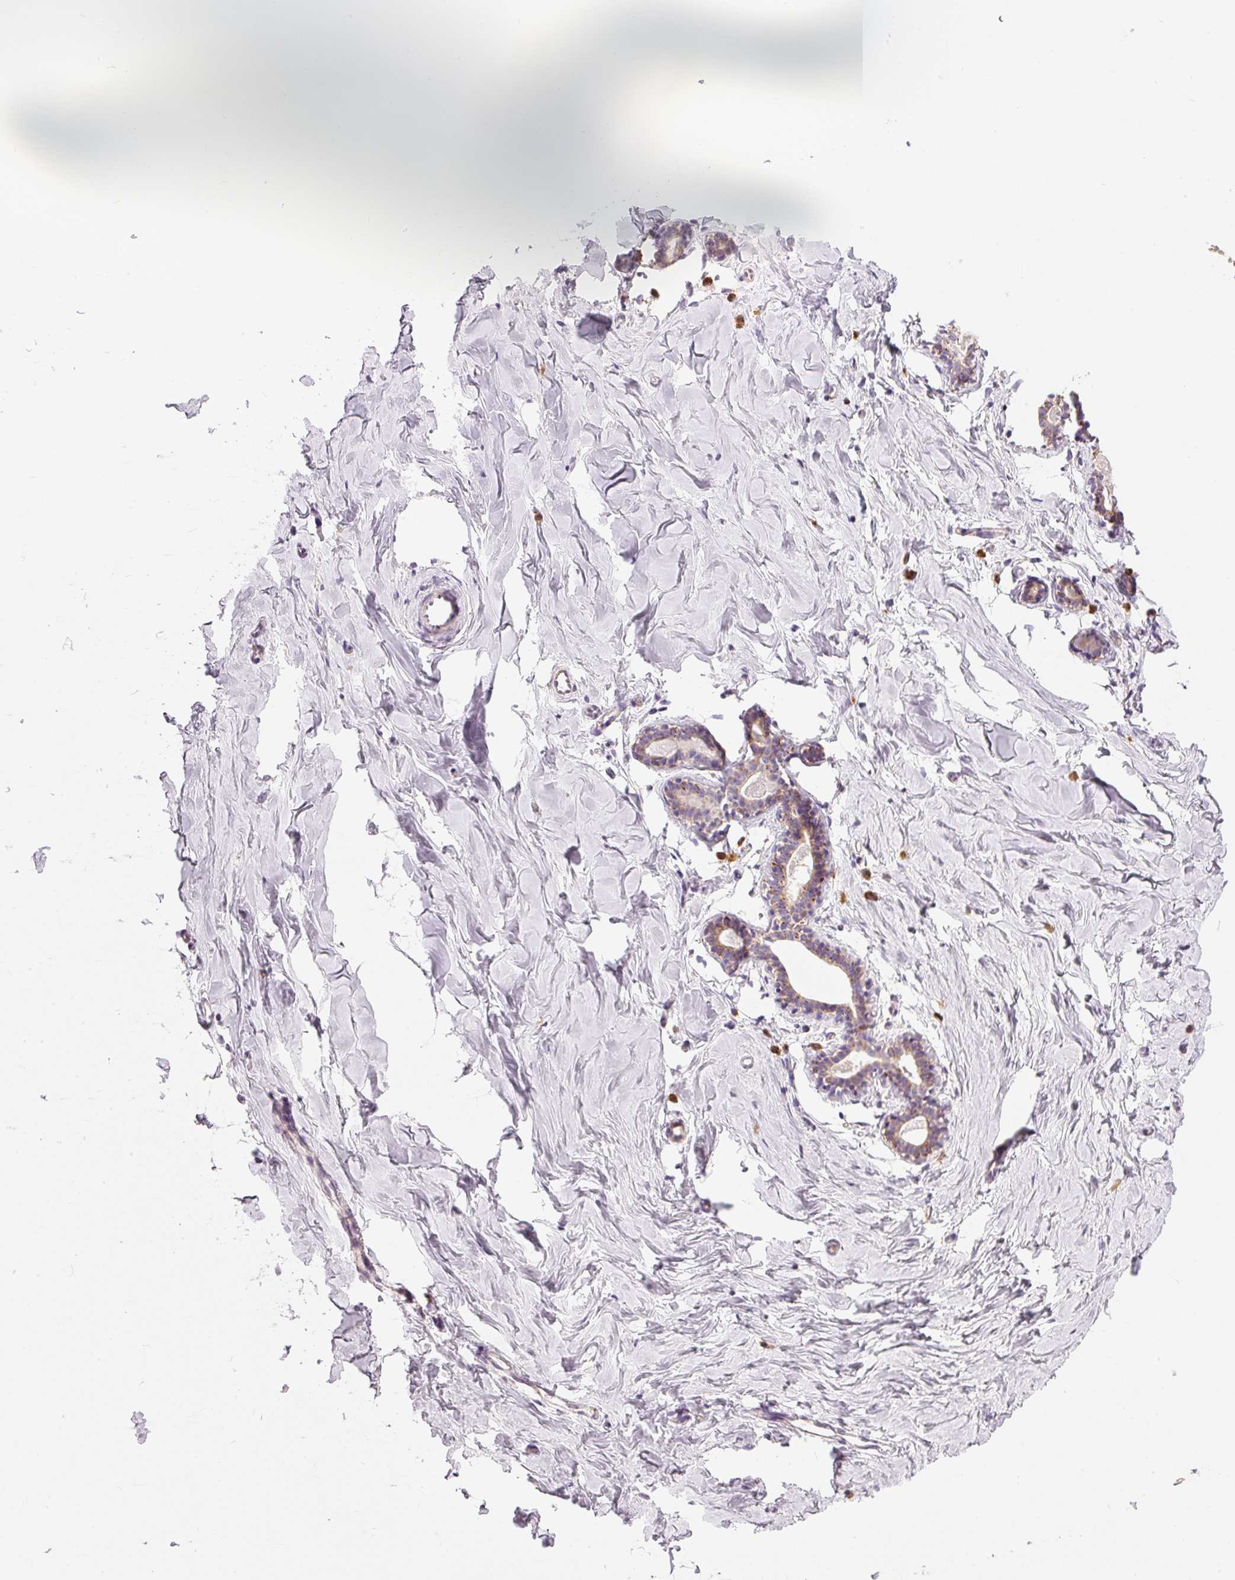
{"staining": {"intensity": "negative", "quantity": "none", "location": "none"}, "tissue": "breast", "cell_type": "Adipocytes", "image_type": "normal", "snomed": [{"axis": "morphology", "description": "Normal tissue, NOS"}, {"axis": "topography", "description": "Breast"}], "caption": "High power microscopy histopathology image of an immunohistochemistry (IHC) photomicrograph of unremarkable breast, revealing no significant staining in adipocytes.", "gene": "PNPLA5", "patient": {"sex": "female", "age": 23}}